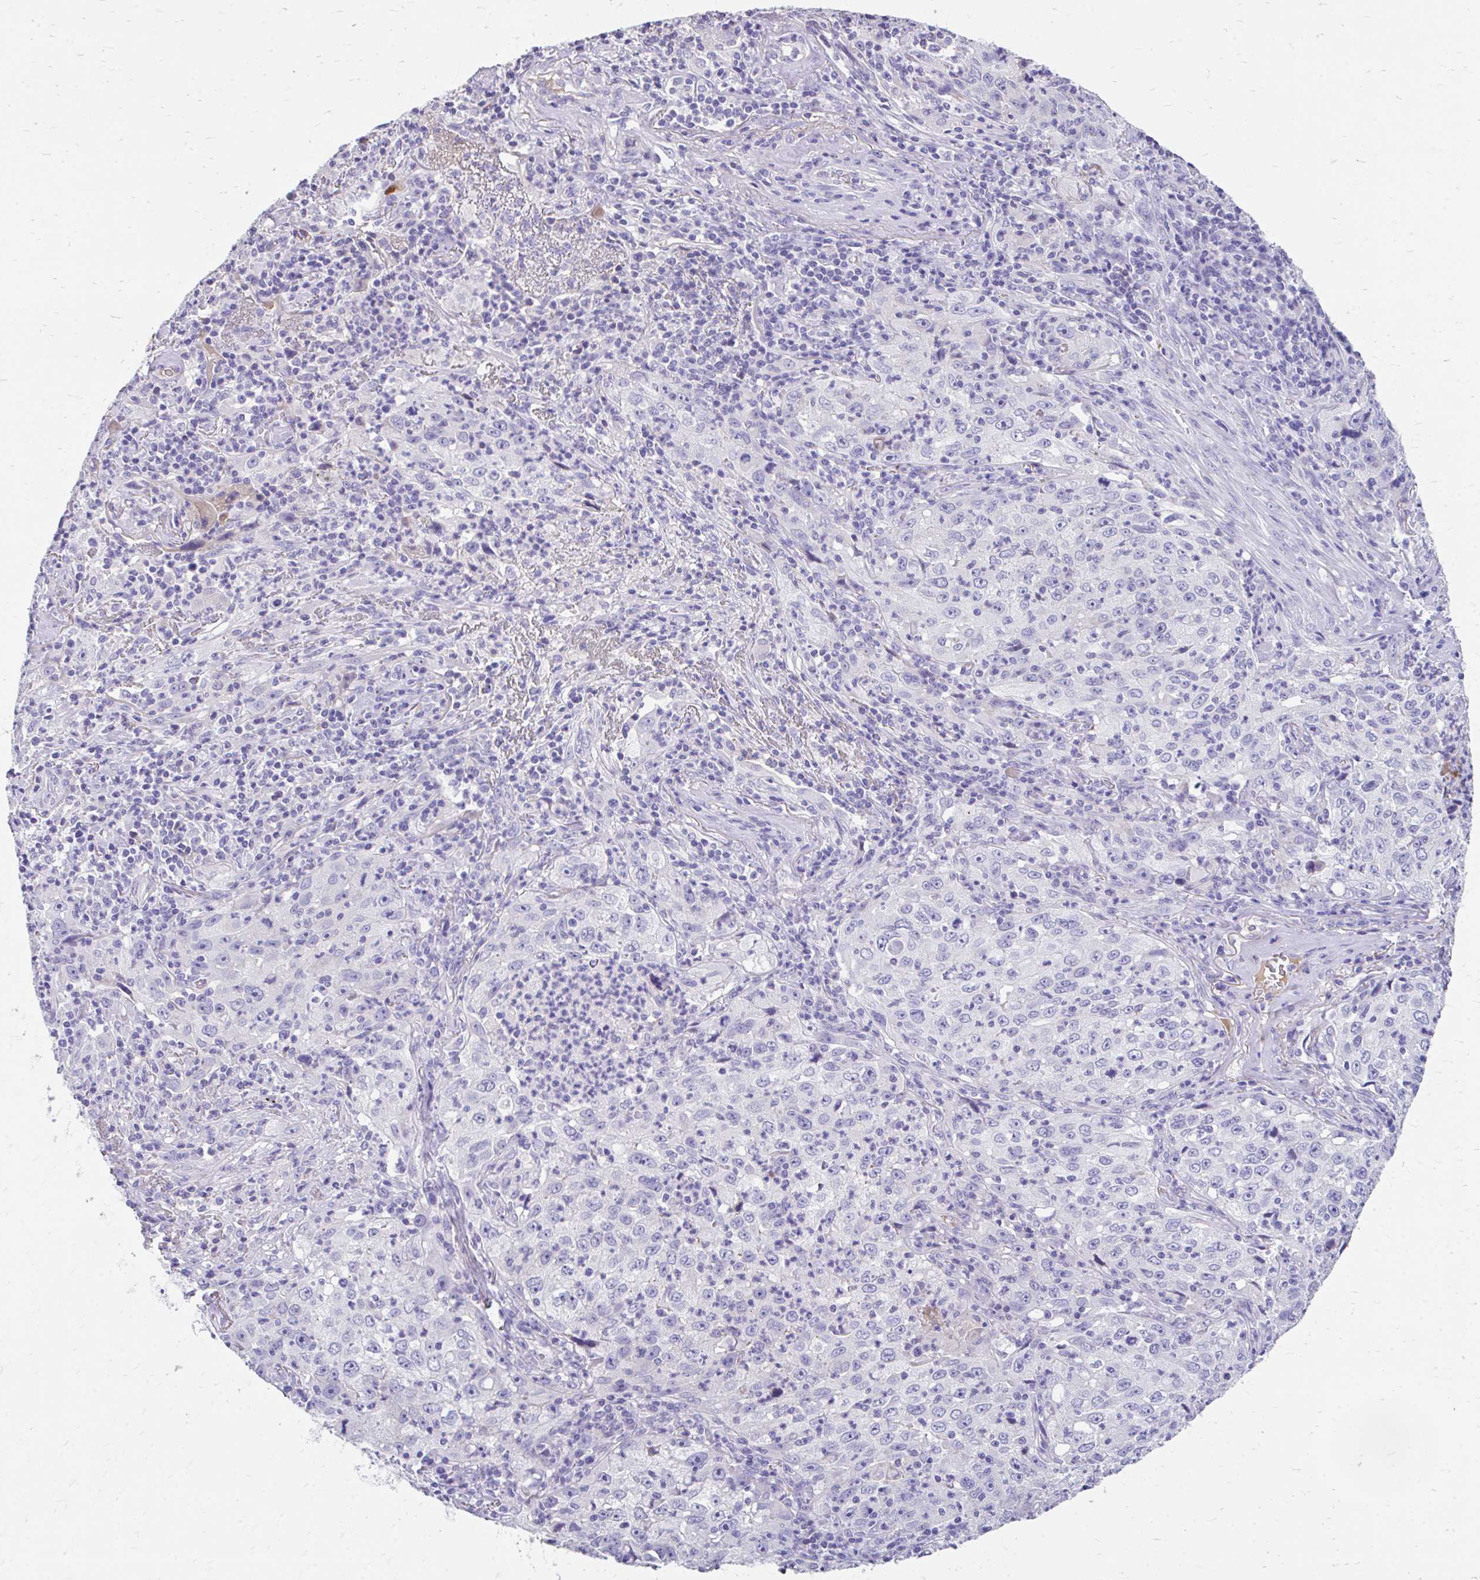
{"staining": {"intensity": "negative", "quantity": "none", "location": "none"}, "tissue": "lung cancer", "cell_type": "Tumor cells", "image_type": "cancer", "snomed": [{"axis": "morphology", "description": "Squamous cell carcinoma, NOS"}, {"axis": "topography", "description": "Lung"}], "caption": "High power microscopy histopathology image of an IHC histopathology image of lung squamous cell carcinoma, revealing no significant staining in tumor cells. (DAB (3,3'-diaminobenzidine) immunohistochemistry with hematoxylin counter stain).", "gene": "CFH", "patient": {"sex": "male", "age": 71}}